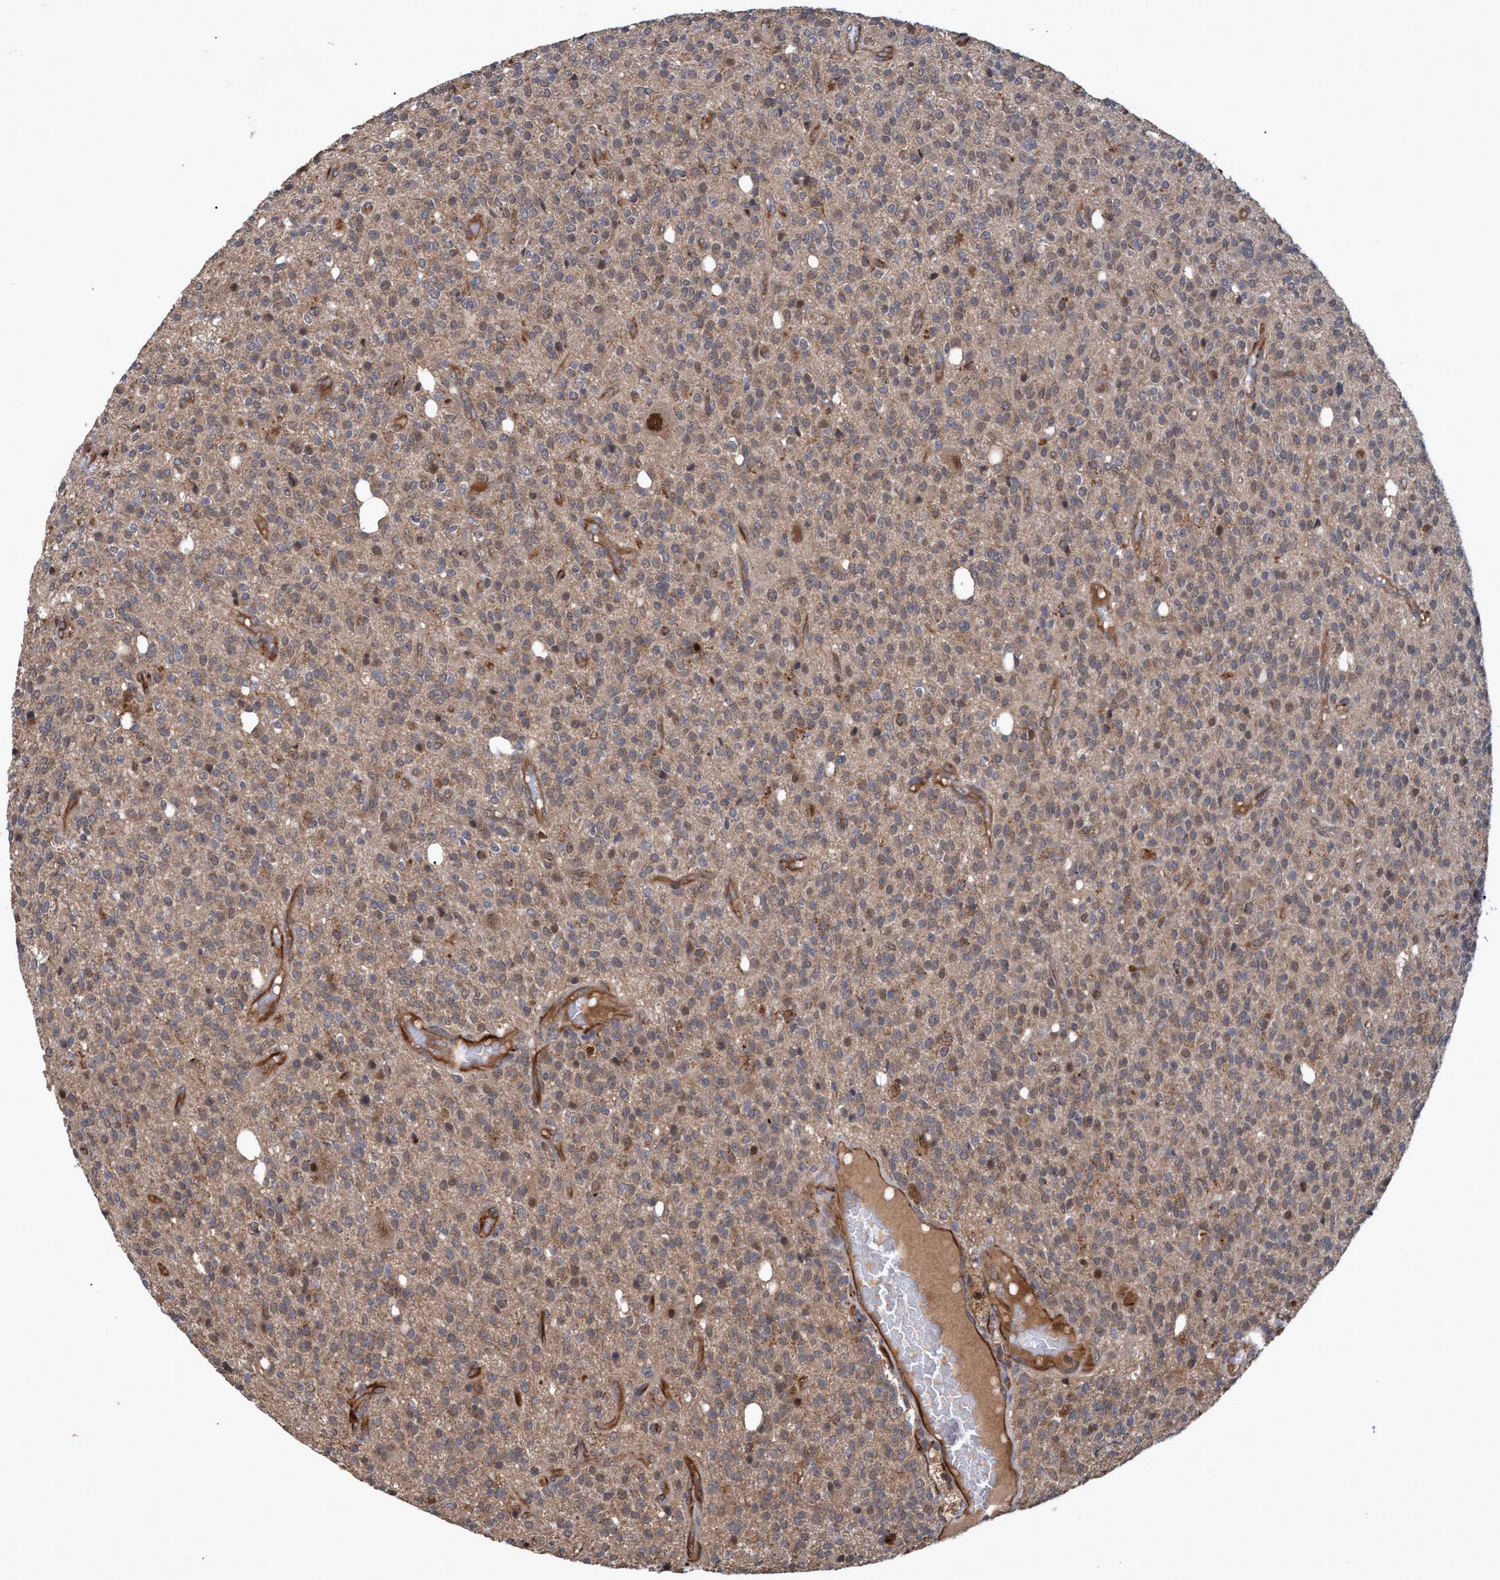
{"staining": {"intensity": "weak", "quantity": "25%-75%", "location": "cytoplasmic/membranous,nuclear"}, "tissue": "glioma", "cell_type": "Tumor cells", "image_type": "cancer", "snomed": [{"axis": "morphology", "description": "Glioma, malignant, High grade"}, {"axis": "topography", "description": "Brain"}], "caption": "Weak cytoplasmic/membranous and nuclear protein positivity is appreciated in about 25%-75% of tumor cells in high-grade glioma (malignant).", "gene": "PSMB6", "patient": {"sex": "male", "age": 34}}